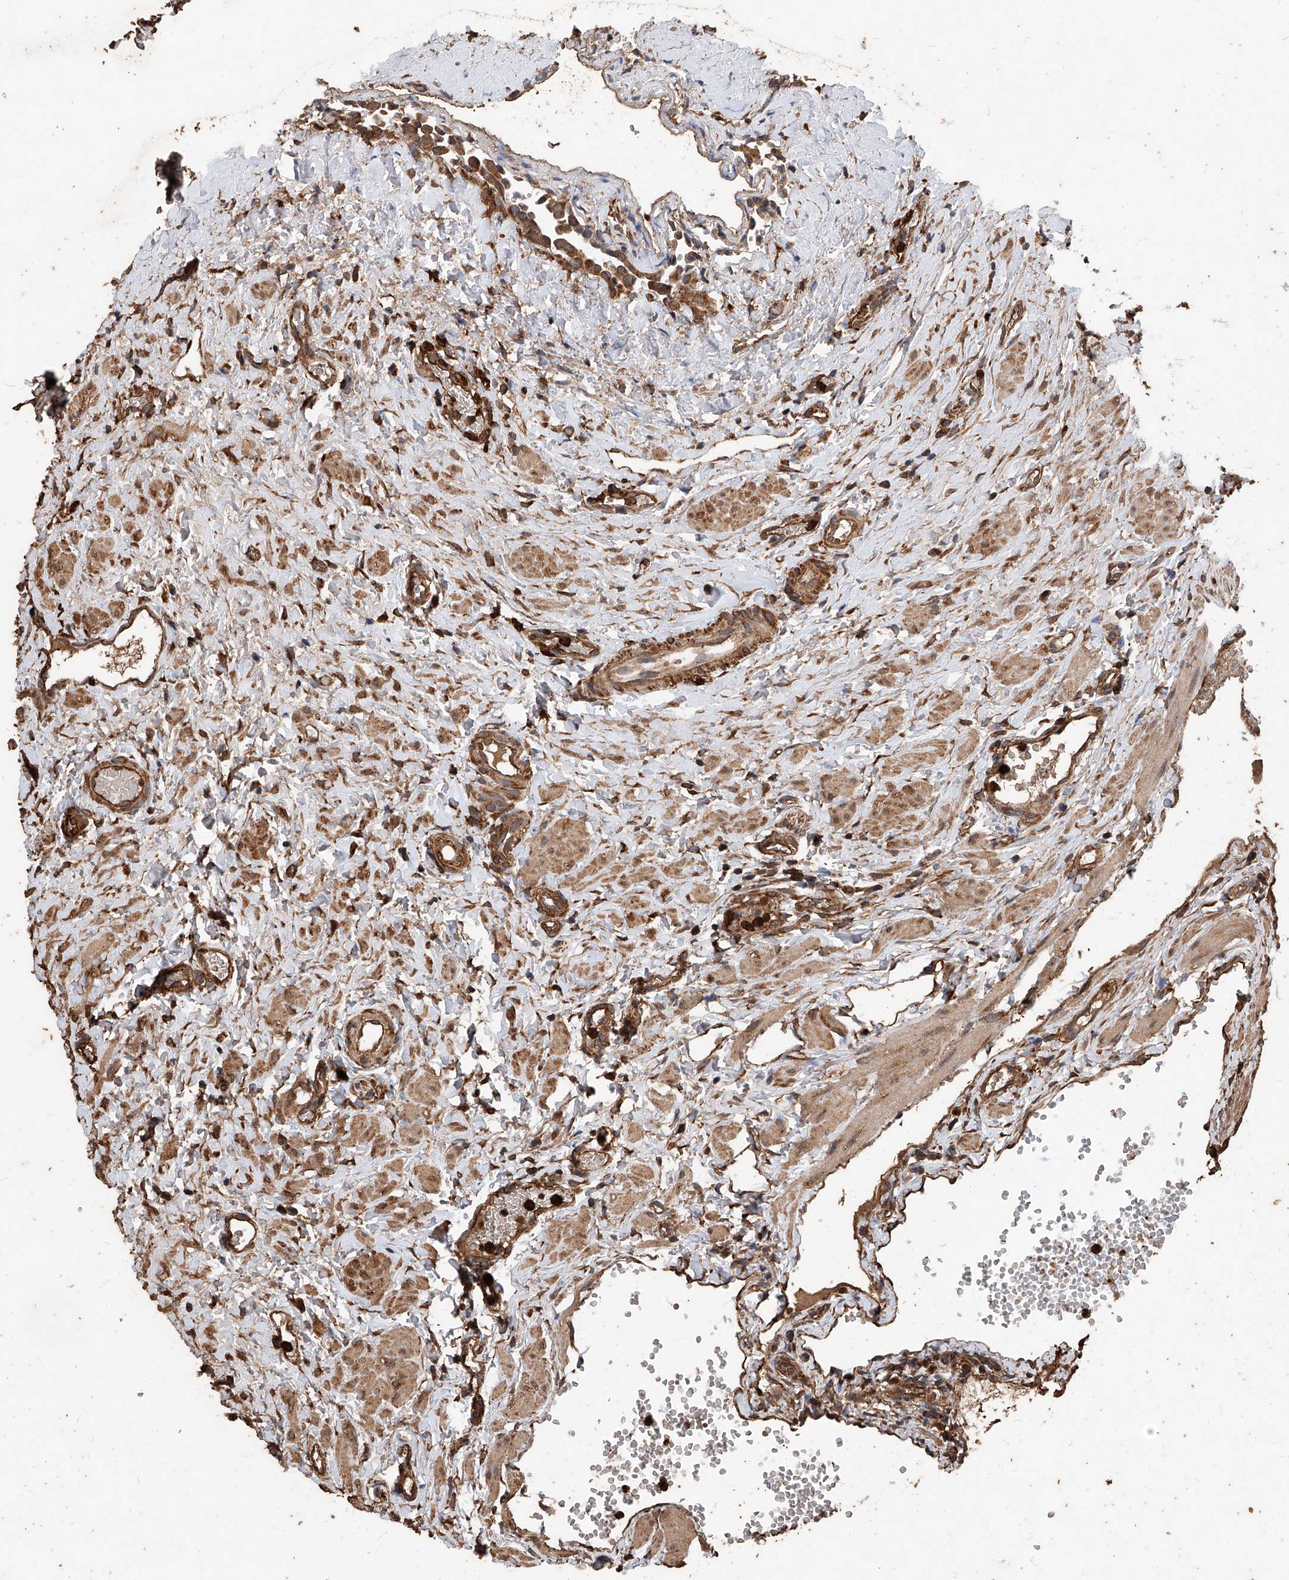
{"staining": {"intensity": "moderate", "quantity": ">75%", "location": "cytoplasmic/membranous"}, "tissue": "ovary", "cell_type": "Ovarian stroma cells", "image_type": "normal", "snomed": [{"axis": "morphology", "description": "Normal tissue, NOS"}, {"axis": "morphology", "description": "Cyst, NOS"}, {"axis": "topography", "description": "Ovary"}], "caption": "Ovary stained for a protein (brown) demonstrates moderate cytoplasmic/membranous positive staining in about >75% of ovarian stroma cells.", "gene": "UCP2", "patient": {"sex": "female", "age": 33}}